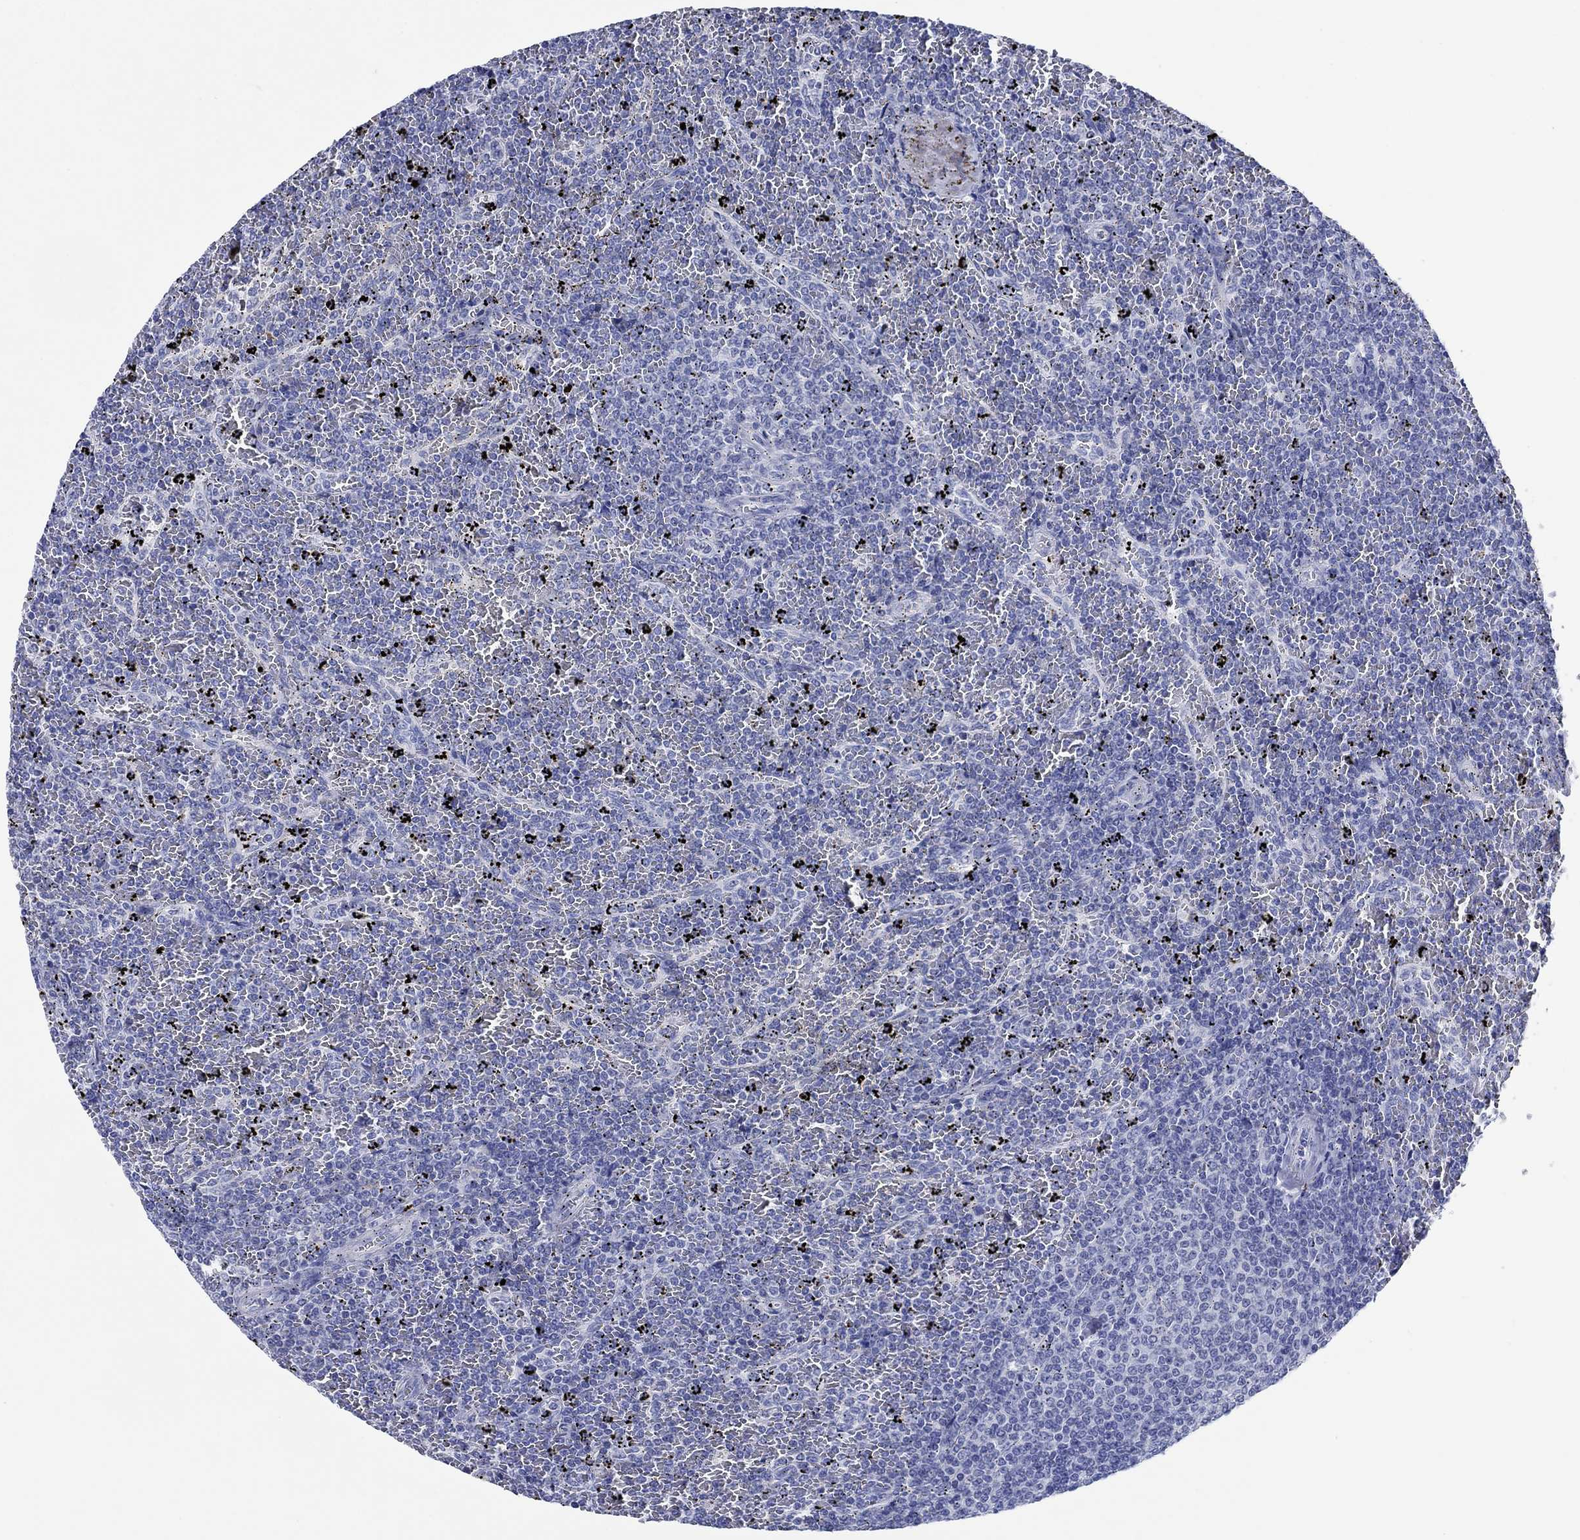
{"staining": {"intensity": "negative", "quantity": "none", "location": "none"}, "tissue": "lymphoma", "cell_type": "Tumor cells", "image_type": "cancer", "snomed": [{"axis": "morphology", "description": "Malignant lymphoma, non-Hodgkin's type, Low grade"}, {"axis": "topography", "description": "Spleen"}], "caption": "Lymphoma stained for a protein using IHC reveals no expression tumor cells.", "gene": "HCRT", "patient": {"sex": "female", "age": 77}}